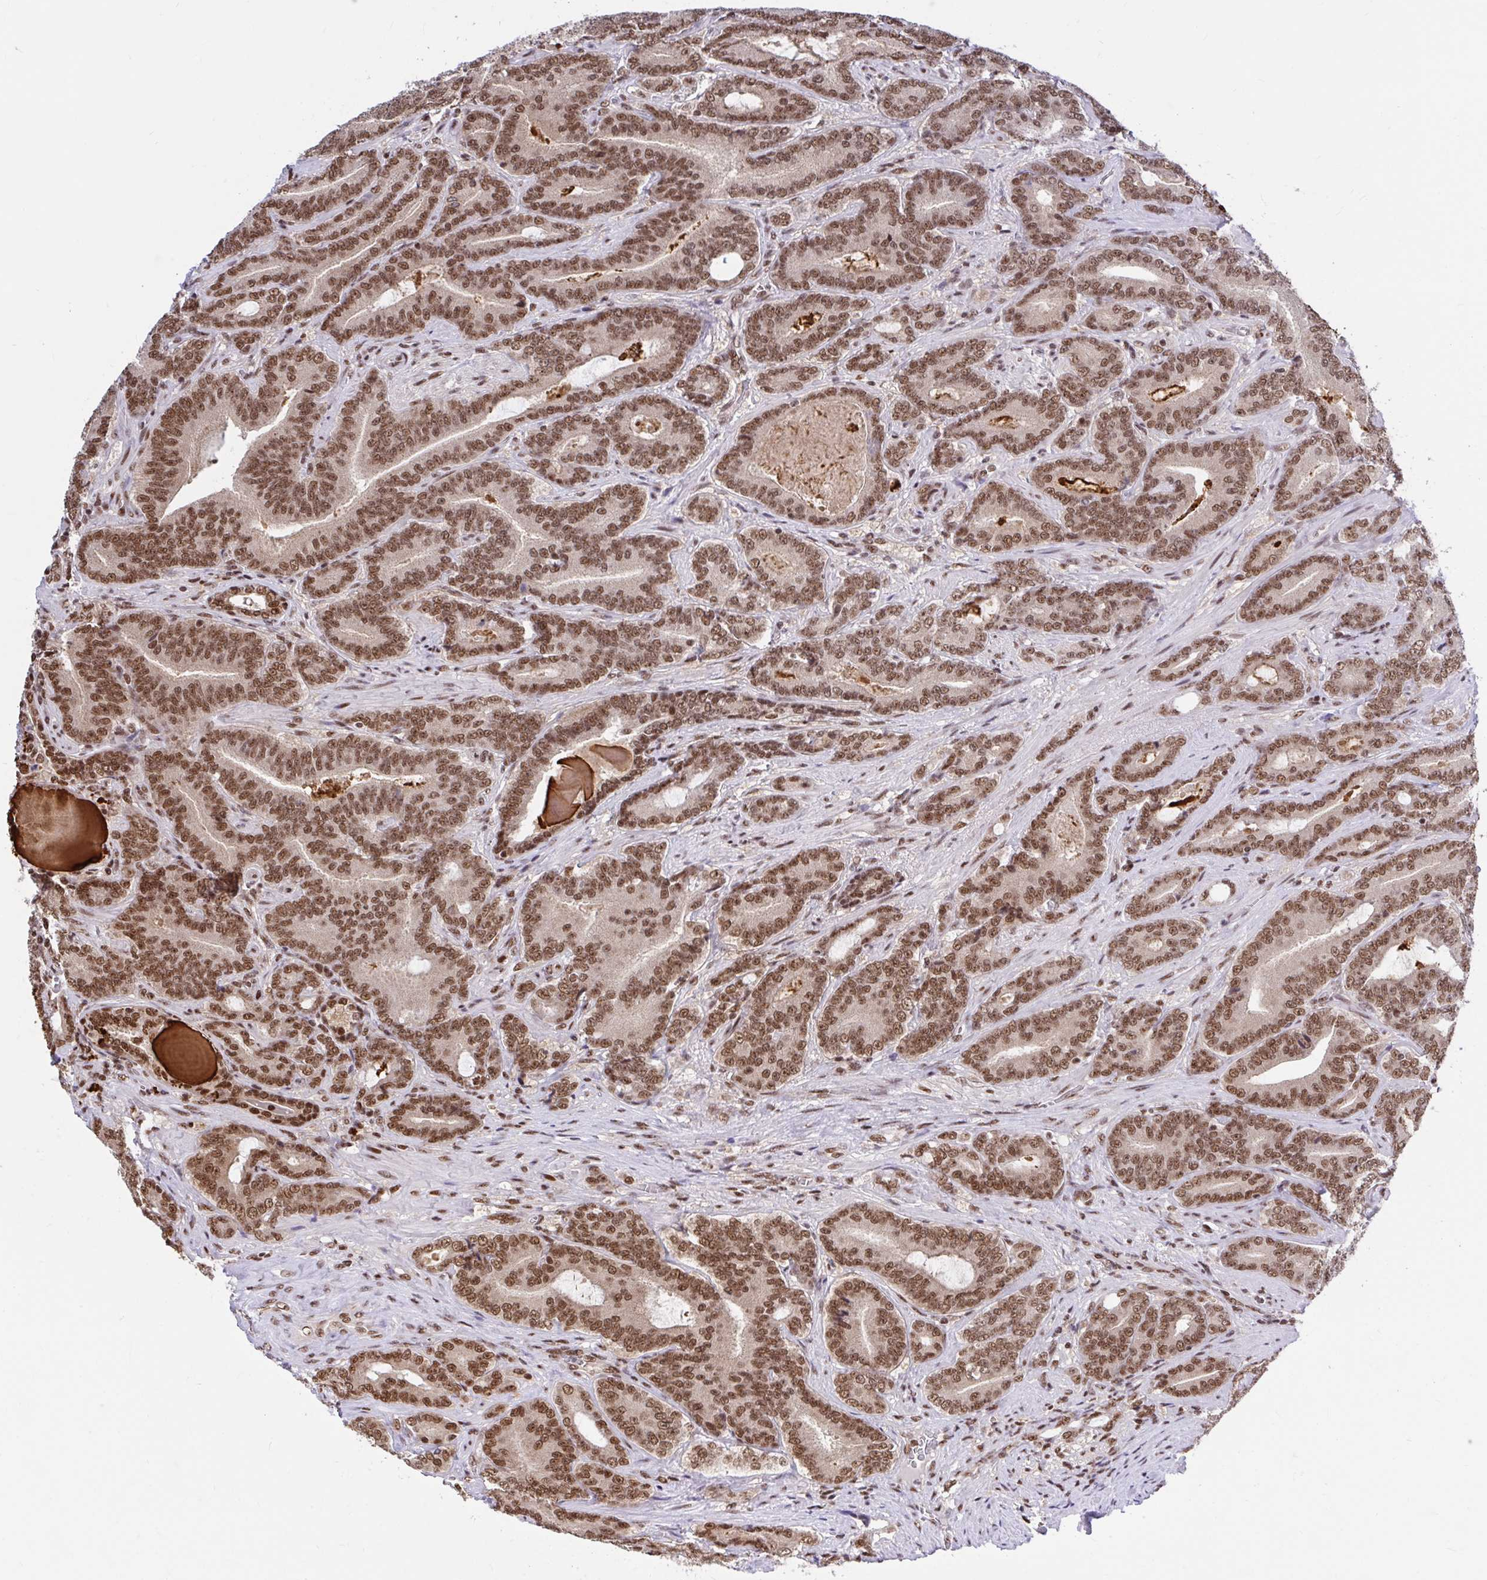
{"staining": {"intensity": "moderate", "quantity": ">75%", "location": "nuclear"}, "tissue": "prostate cancer", "cell_type": "Tumor cells", "image_type": "cancer", "snomed": [{"axis": "morphology", "description": "Adenocarcinoma, High grade"}, {"axis": "topography", "description": "Prostate"}], "caption": "The immunohistochemical stain highlights moderate nuclear staining in tumor cells of prostate cancer tissue.", "gene": "ABCA9", "patient": {"sex": "male", "age": 62}}